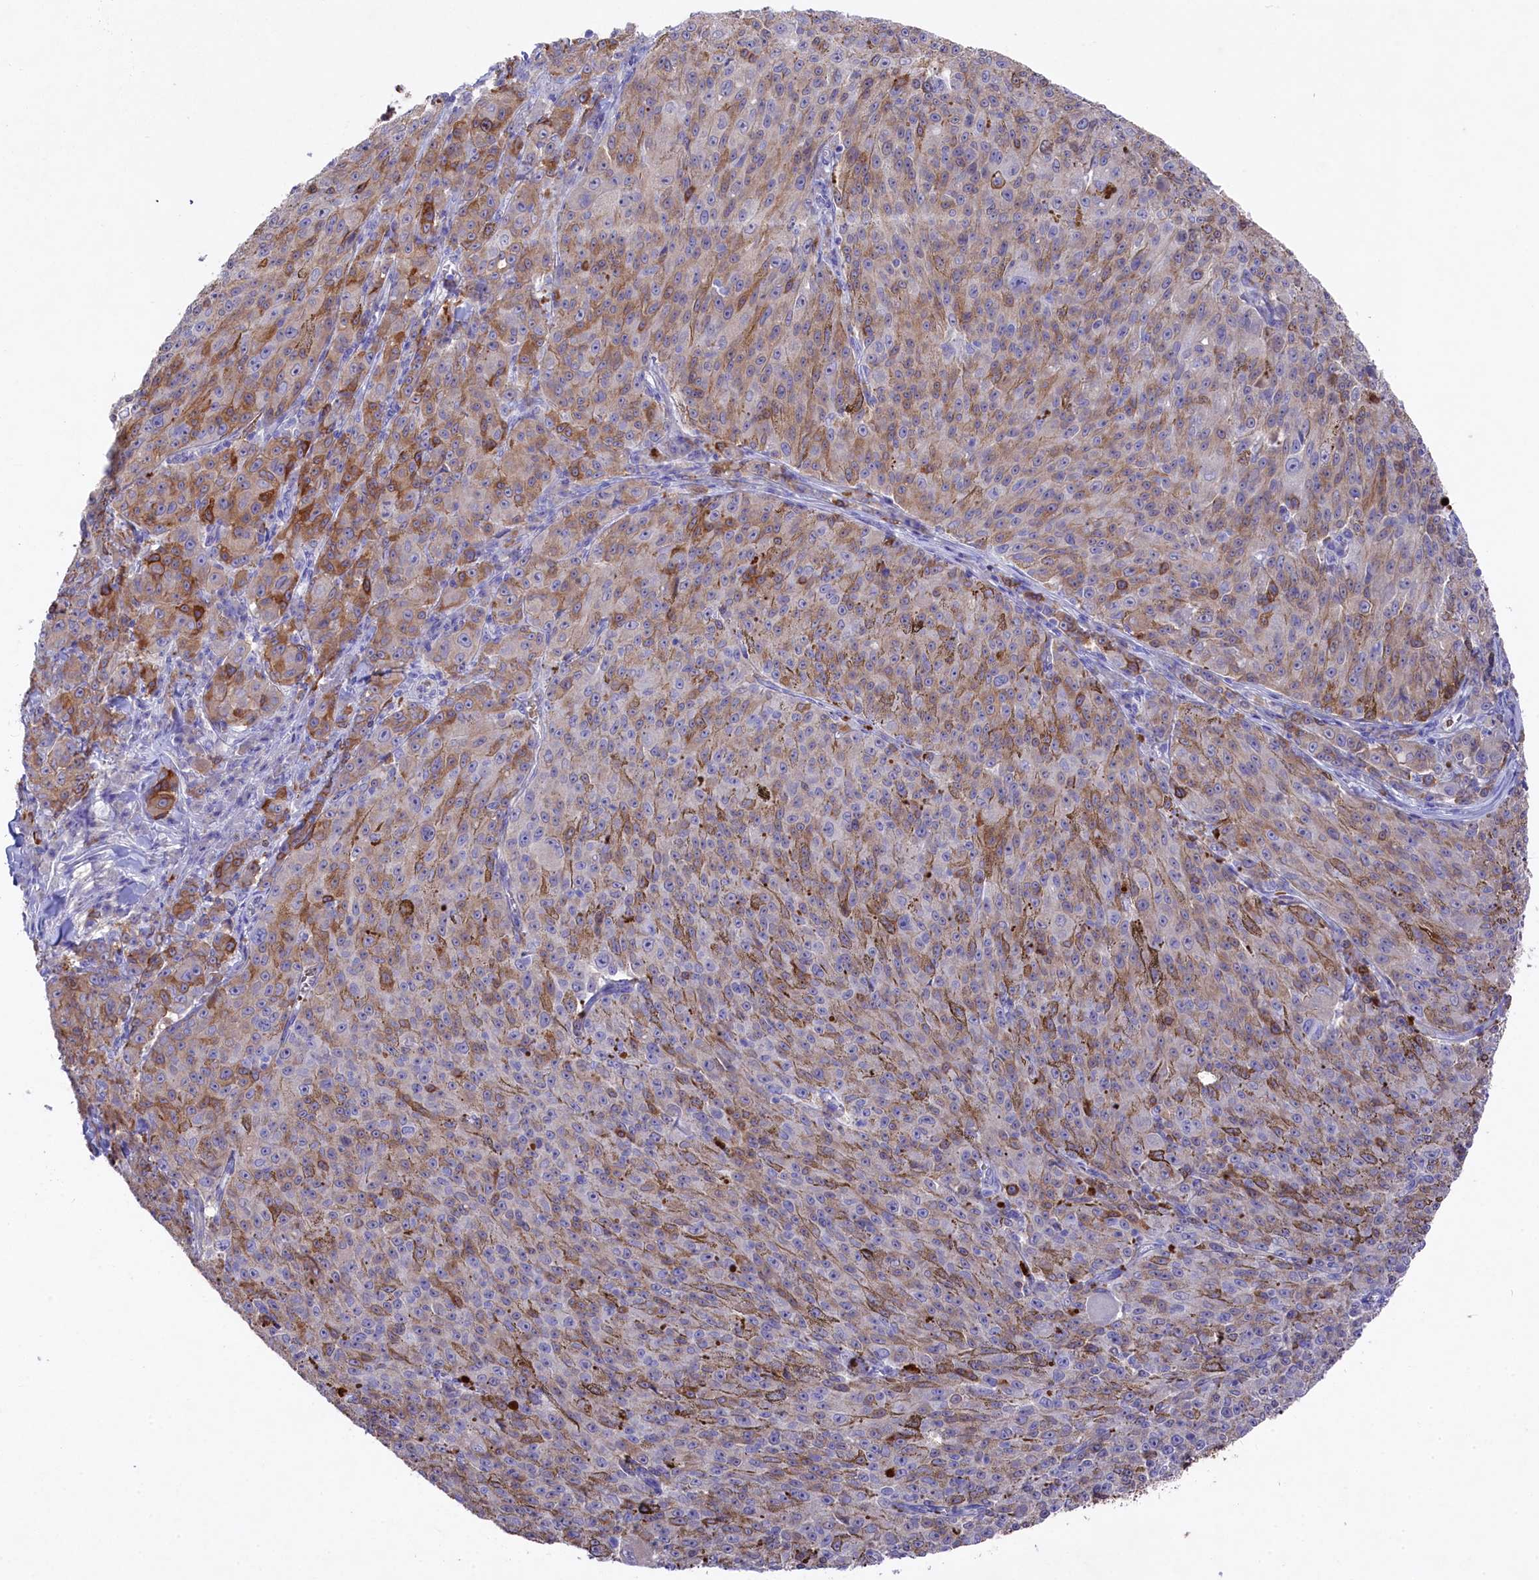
{"staining": {"intensity": "moderate", "quantity": "<25%", "location": "cytoplasmic/membranous"}, "tissue": "melanoma", "cell_type": "Tumor cells", "image_type": "cancer", "snomed": [{"axis": "morphology", "description": "Malignant melanoma, NOS"}, {"axis": "topography", "description": "Skin"}], "caption": "Moderate cytoplasmic/membranous expression is present in approximately <25% of tumor cells in malignant melanoma.", "gene": "LHFPL4", "patient": {"sex": "female", "age": 52}}